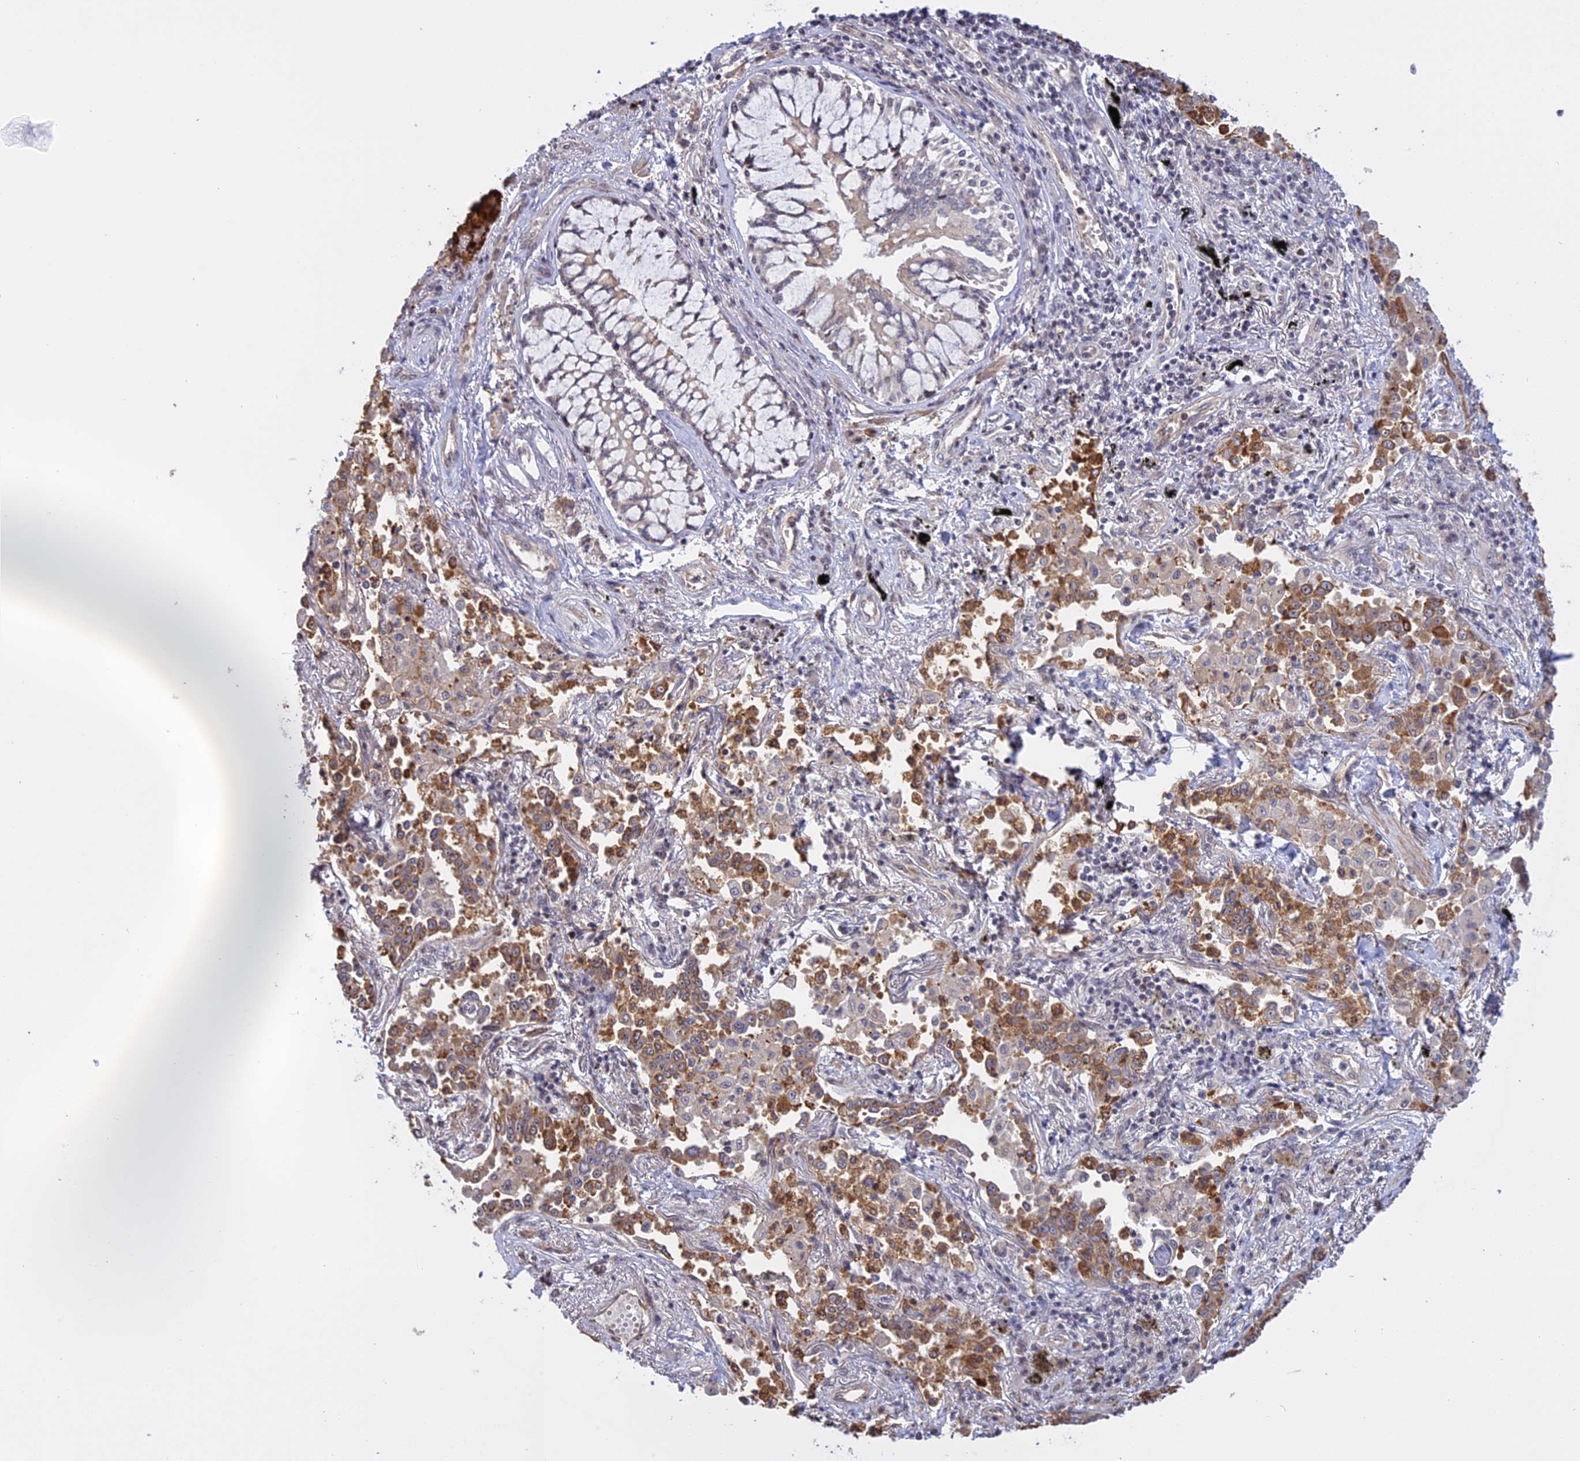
{"staining": {"intensity": "moderate", "quantity": ">75%", "location": "cytoplasmic/membranous"}, "tissue": "lung cancer", "cell_type": "Tumor cells", "image_type": "cancer", "snomed": [{"axis": "morphology", "description": "Adenocarcinoma, NOS"}, {"axis": "topography", "description": "Lung"}], "caption": "The photomicrograph reveals immunohistochemical staining of adenocarcinoma (lung). There is moderate cytoplasmic/membranous positivity is present in approximately >75% of tumor cells. The protein of interest is shown in brown color, while the nuclei are stained blue.", "gene": "MGA", "patient": {"sex": "male", "age": 67}}